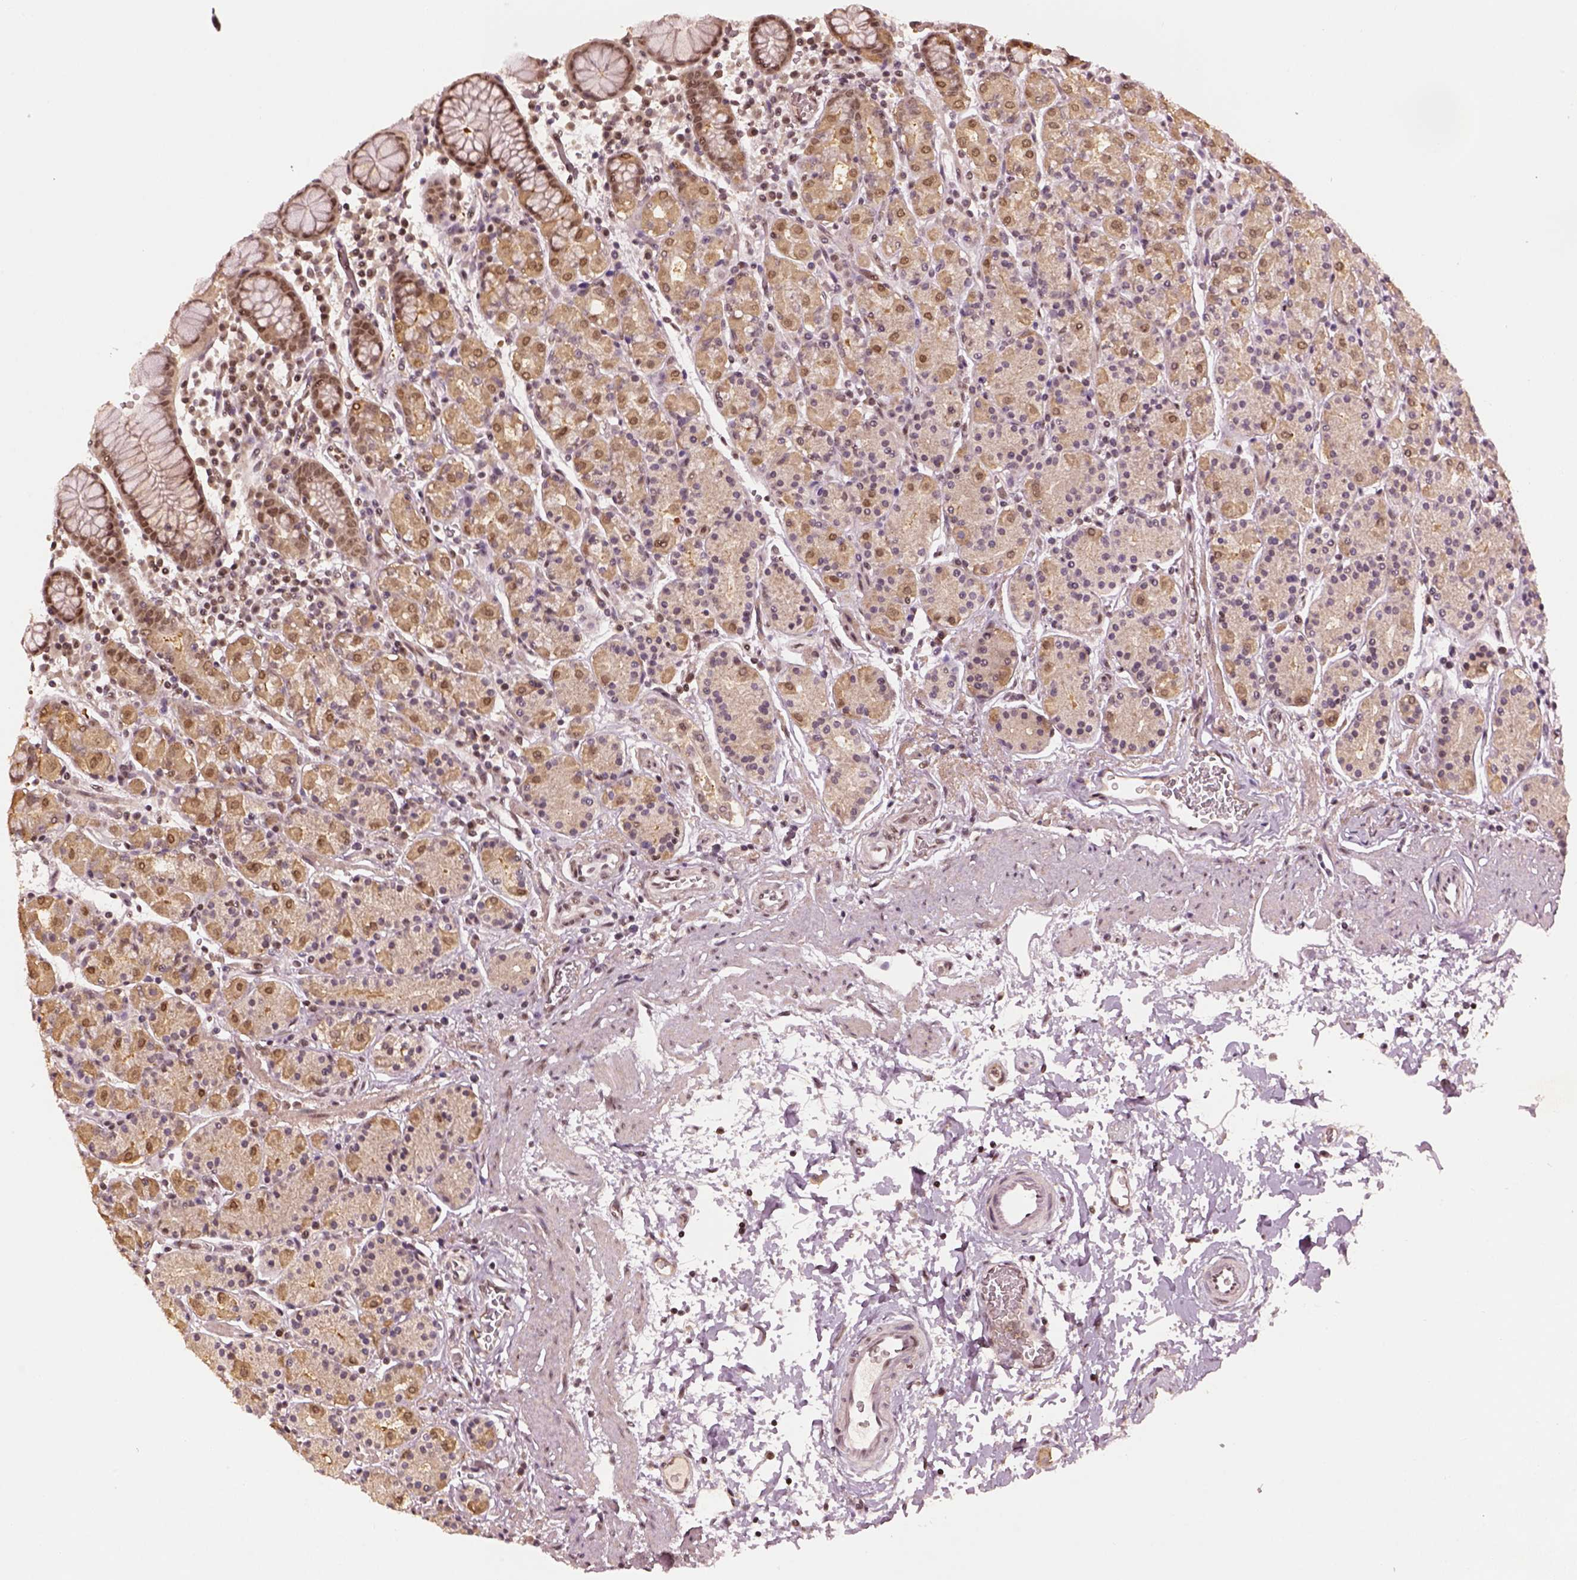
{"staining": {"intensity": "moderate", "quantity": "25%-75%", "location": "cytoplasmic/membranous,nuclear"}, "tissue": "stomach", "cell_type": "Glandular cells", "image_type": "normal", "snomed": [{"axis": "morphology", "description": "Normal tissue, NOS"}, {"axis": "topography", "description": "Stomach, upper"}, {"axis": "topography", "description": "Stomach"}], "caption": "Glandular cells demonstrate moderate cytoplasmic/membranous,nuclear expression in about 25%-75% of cells in benign stomach.", "gene": "BRD9", "patient": {"sex": "male", "age": 62}}